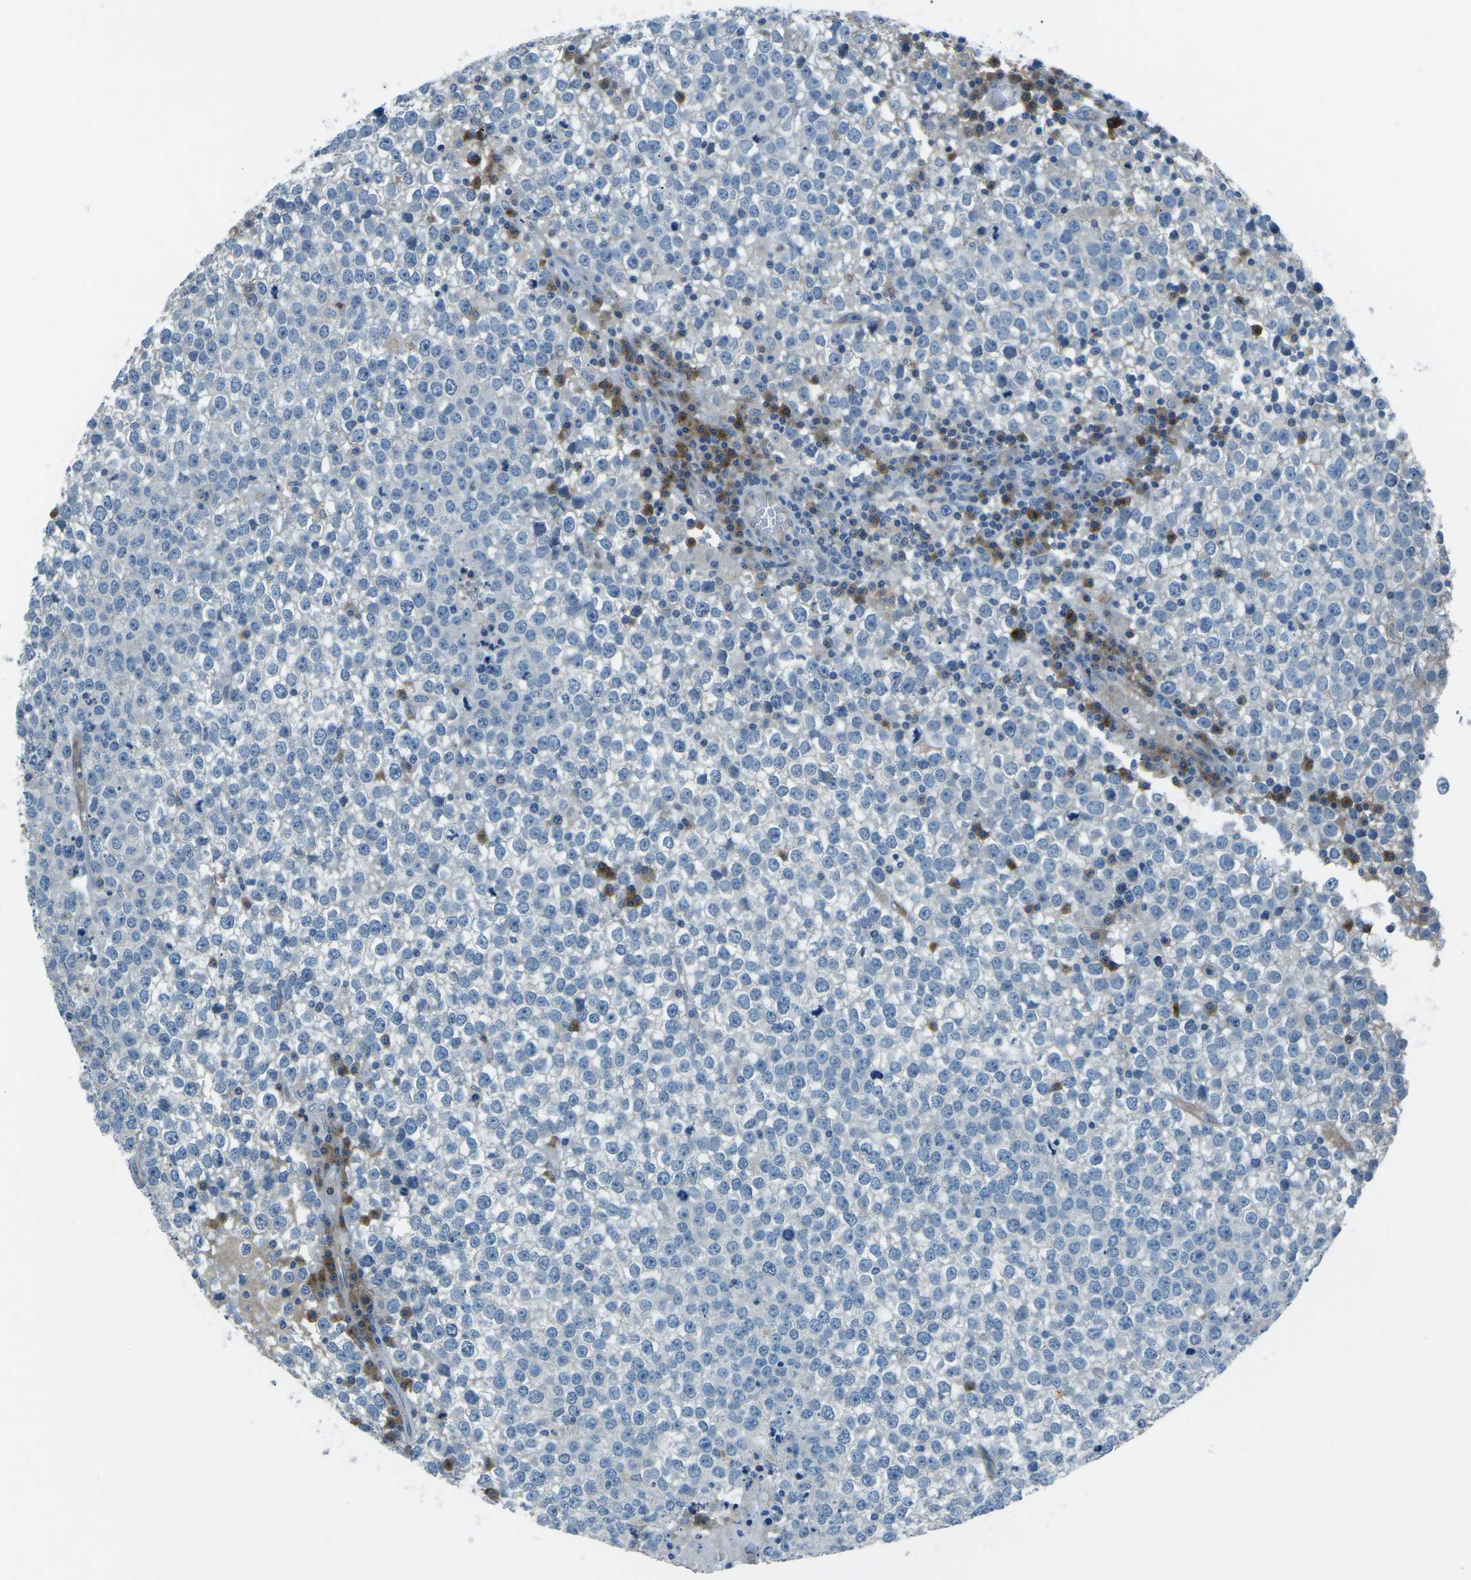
{"staining": {"intensity": "negative", "quantity": "none", "location": "none"}, "tissue": "testis cancer", "cell_type": "Tumor cells", "image_type": "cancer", "snomed": [{"axis": "morphology", "description": "Seminoma, NOS"}, {"axis": "topography", "description": "Testis"}], "caption": "A micrograph of testis seminoma stained for a protein reveals no brown staining in tumor cells. (DAB immunohistochemistry with hematoxylin counter stain).", "gene": "CD1D", "patient": {"sex": "male", "age": 65}}